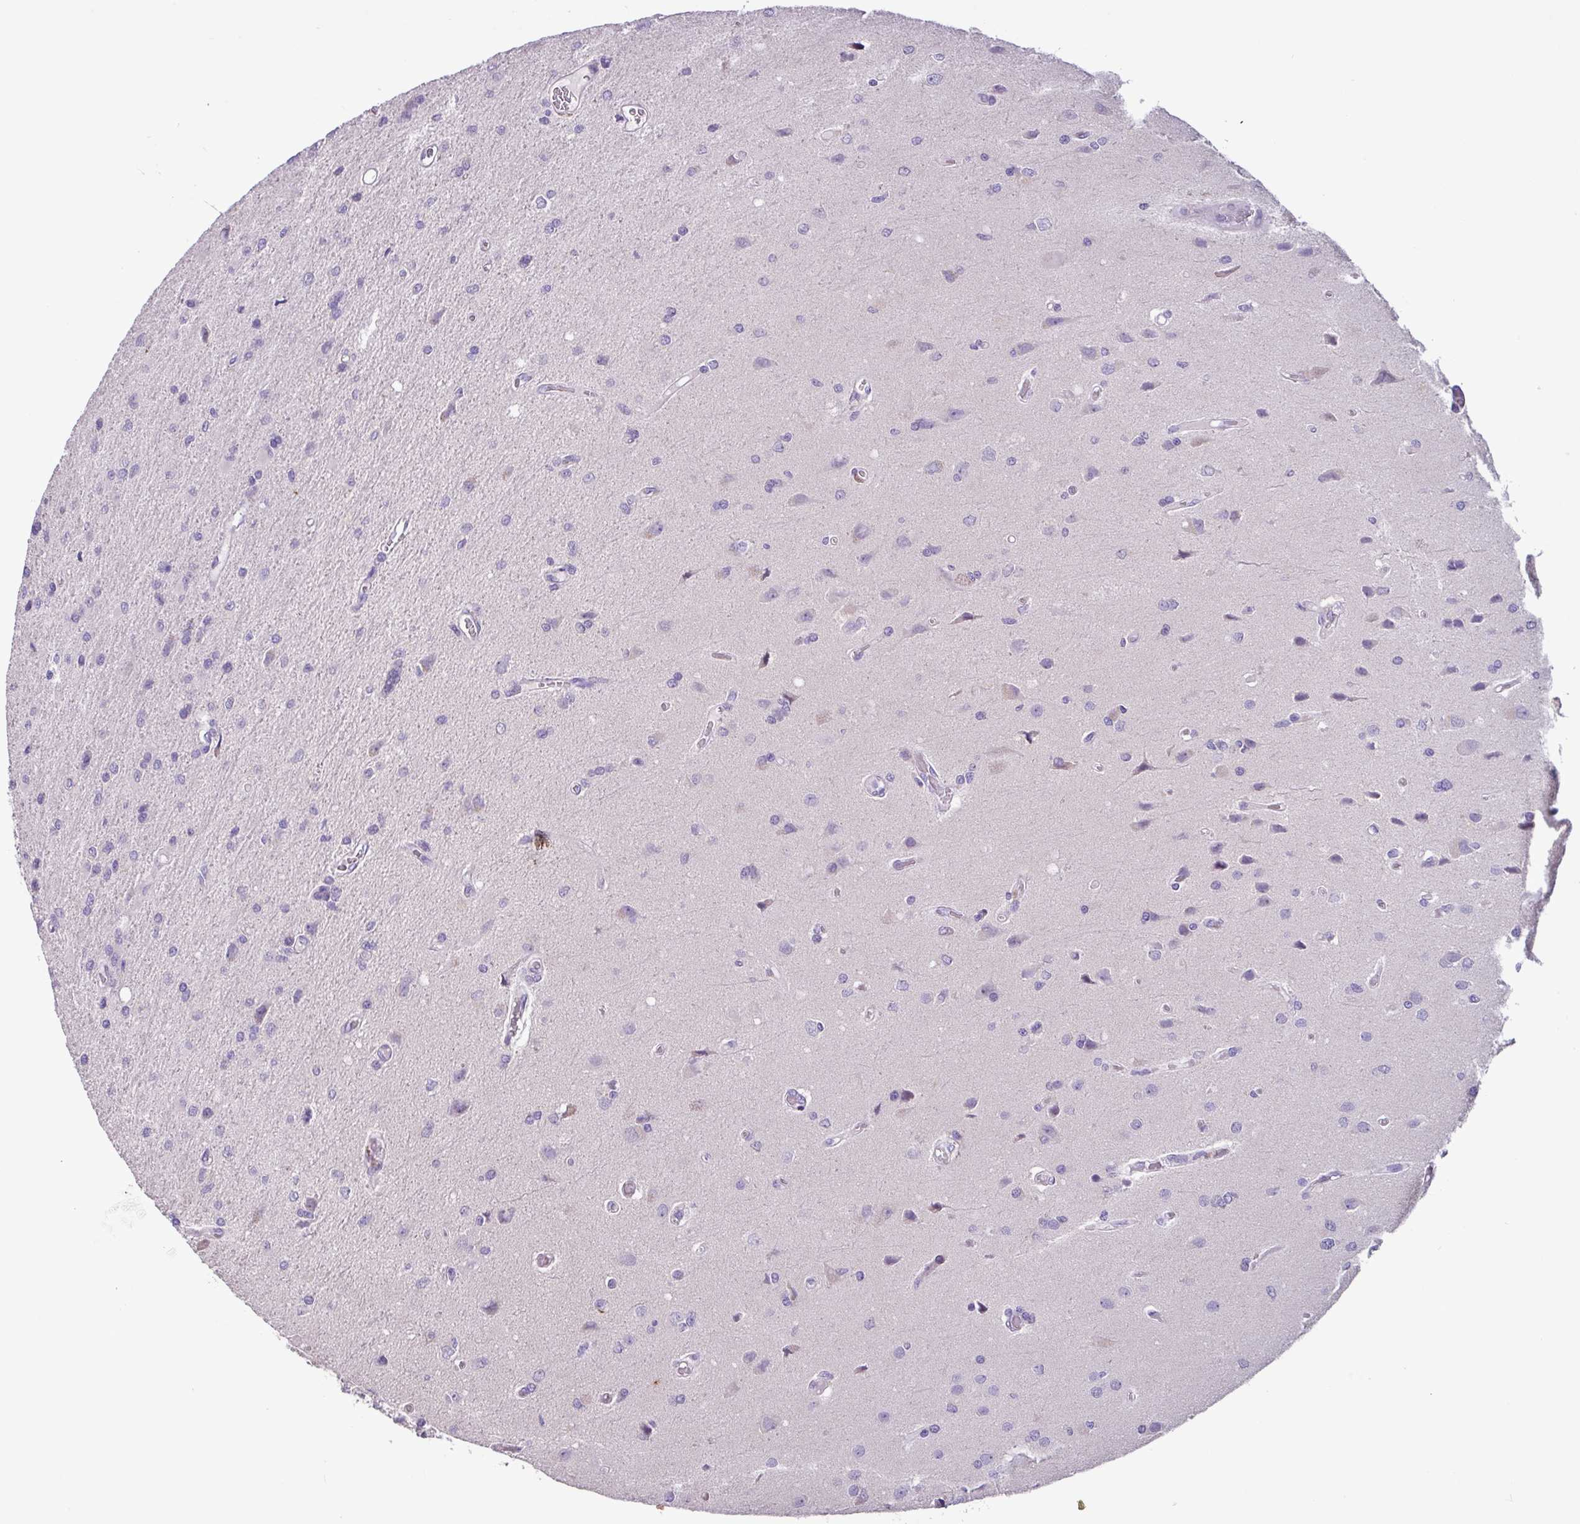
{"staining": {"intensity": "negative", "quantity": "none", "location": "none"}, "tissue": "glioma", "cell_type": "Tumor cells", "image_type": "cancer", "snomed": [{"axis": "morphology", "description": "Glioma, malignant, High grade"}, {"axis": "topography", "description": "Brain"}], "caption": "Immunohistochemistry histopathology image of neoplastic tissue: glioma stained with DAB (3,3'-diaminobenzidine) shows no significant protein staining in tumor cells.", "gene": "PNLDC1", "patient": {"sex": "female", "age": 70}}